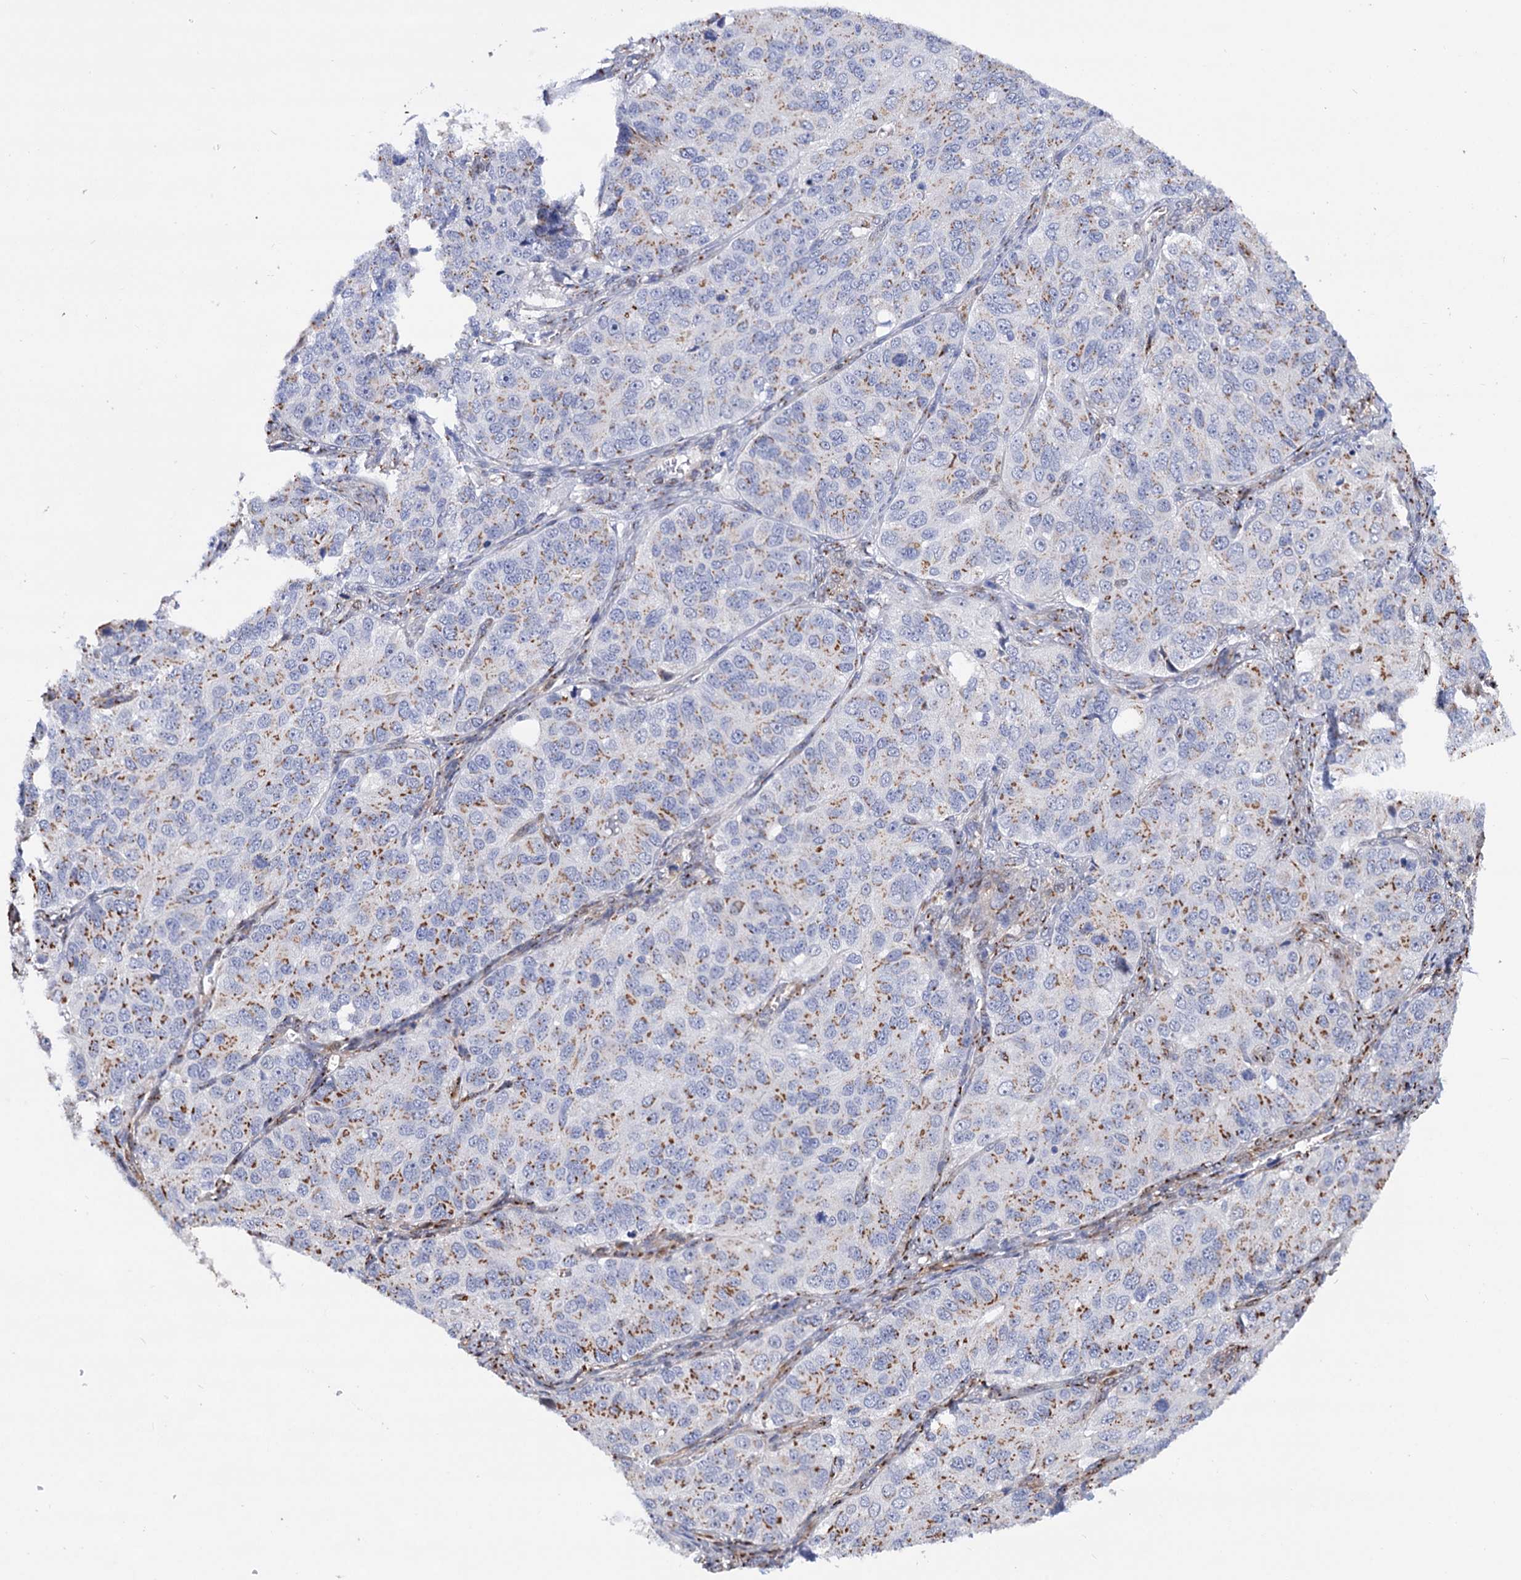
{"staining": {"intensity": "moderate", "quantity": "25%-75%", "location": "cytoplasmic/membranous"}, "tissue": "ovarian cancer", "cell_type": "Tumor cells", "image_type": "cancer", "snomed": [{"axis": "morphology", "description": "Carcinoma, endometroid"}, {"axis": "topography", "description": "Ovary"}], "caption": "This is an image of IHC staining of ovarian cancer, which shows moderate positivity in the cytoplasmic/membranous of tumor cells.", "gene": "C11orf96", "patient": {"sex": "female", "age": 51}}